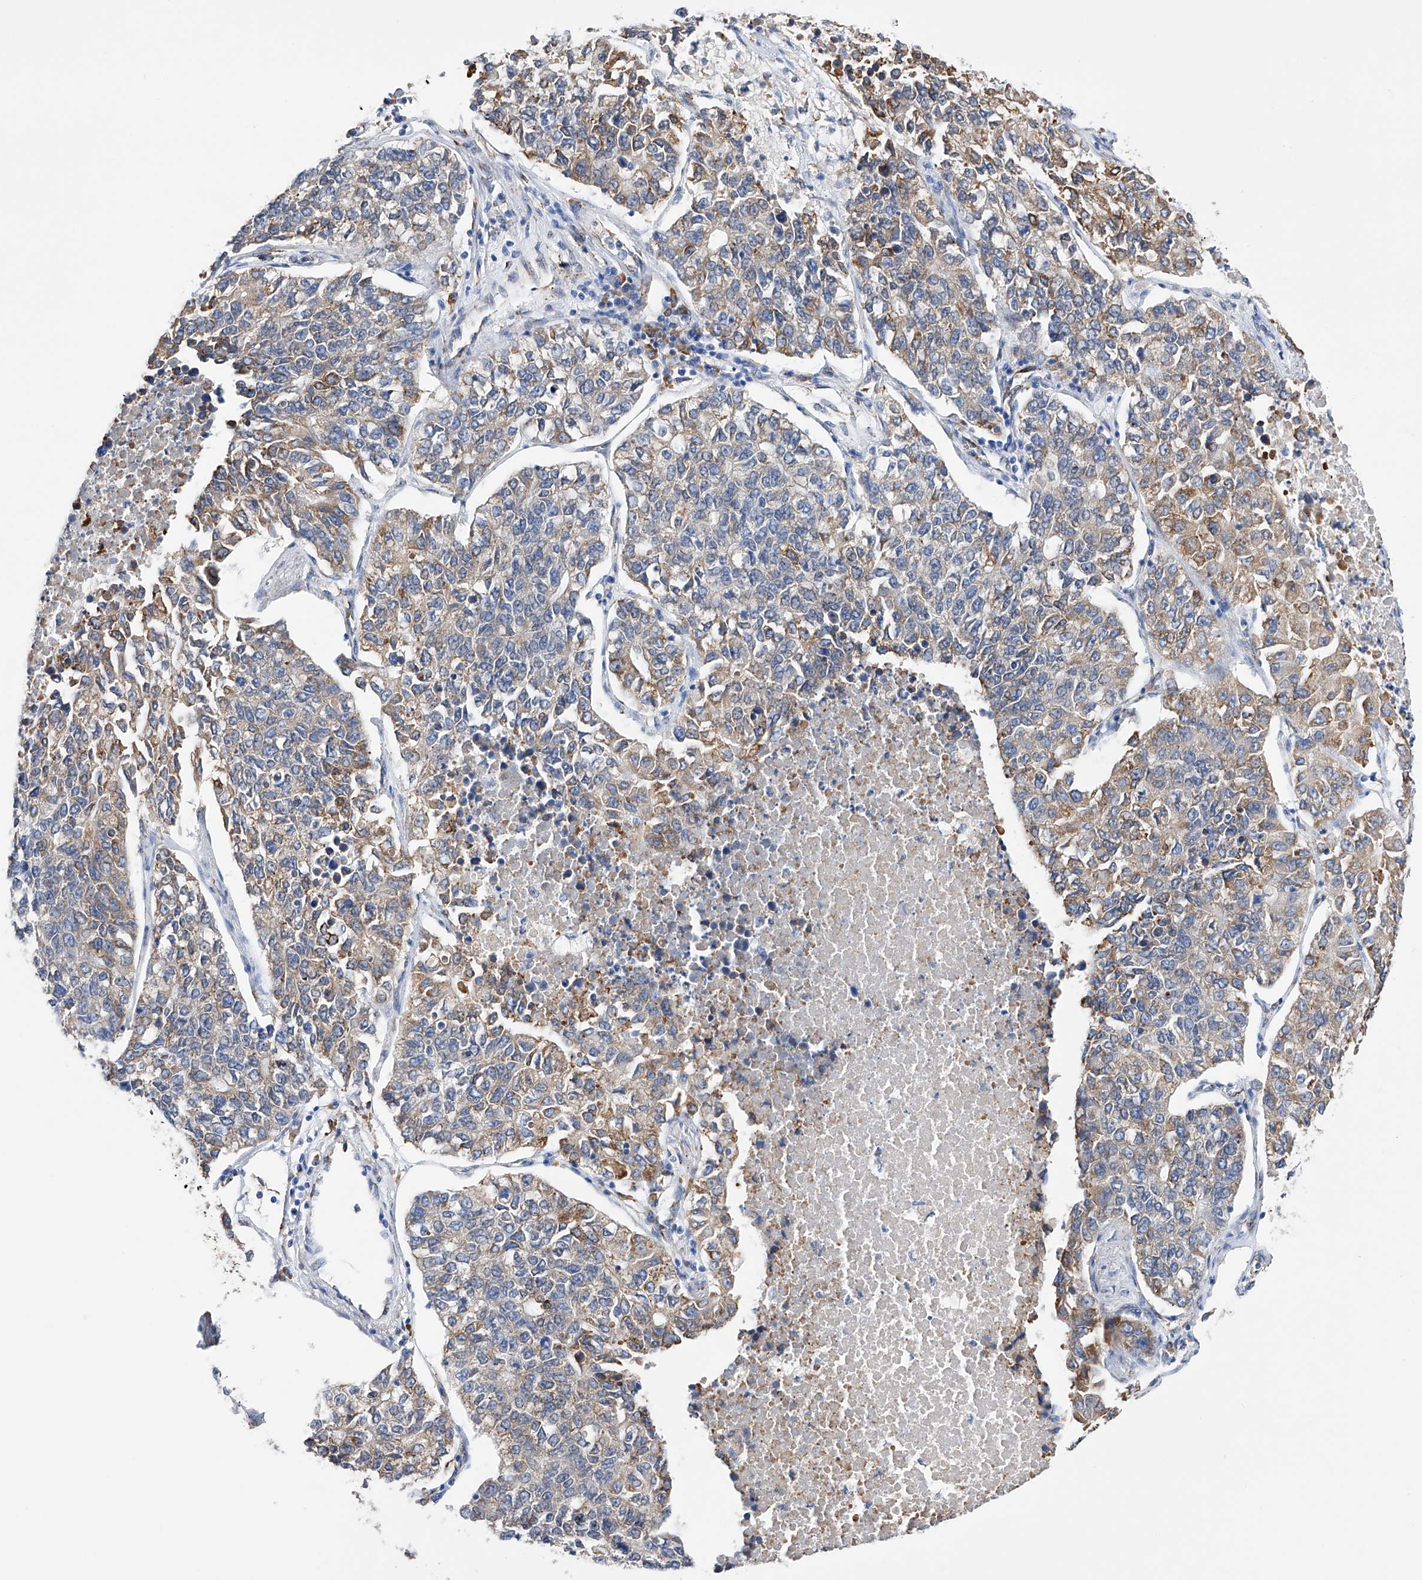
{"staining": {"intensity": "moderate", "quantity": "25%-75%", "location": "cytoplasmic/membranous"}, "tissue": "lung cancer", "cell_type": "Tumor cells", "image_type": "cancer", "snomed": [{"axis": "morphology", "description": "Adenocarcinoma, NOS"}, {"axis": "topography", "description": "Lung"}], "caption": "A medium amount of moderate cytoplasmic/membranous positivity is identified in about 25%-75% of tumor cells in lung cancer tissue.", "gene": "PDIA5", "patient": {"sex": "male", "age": 49}}